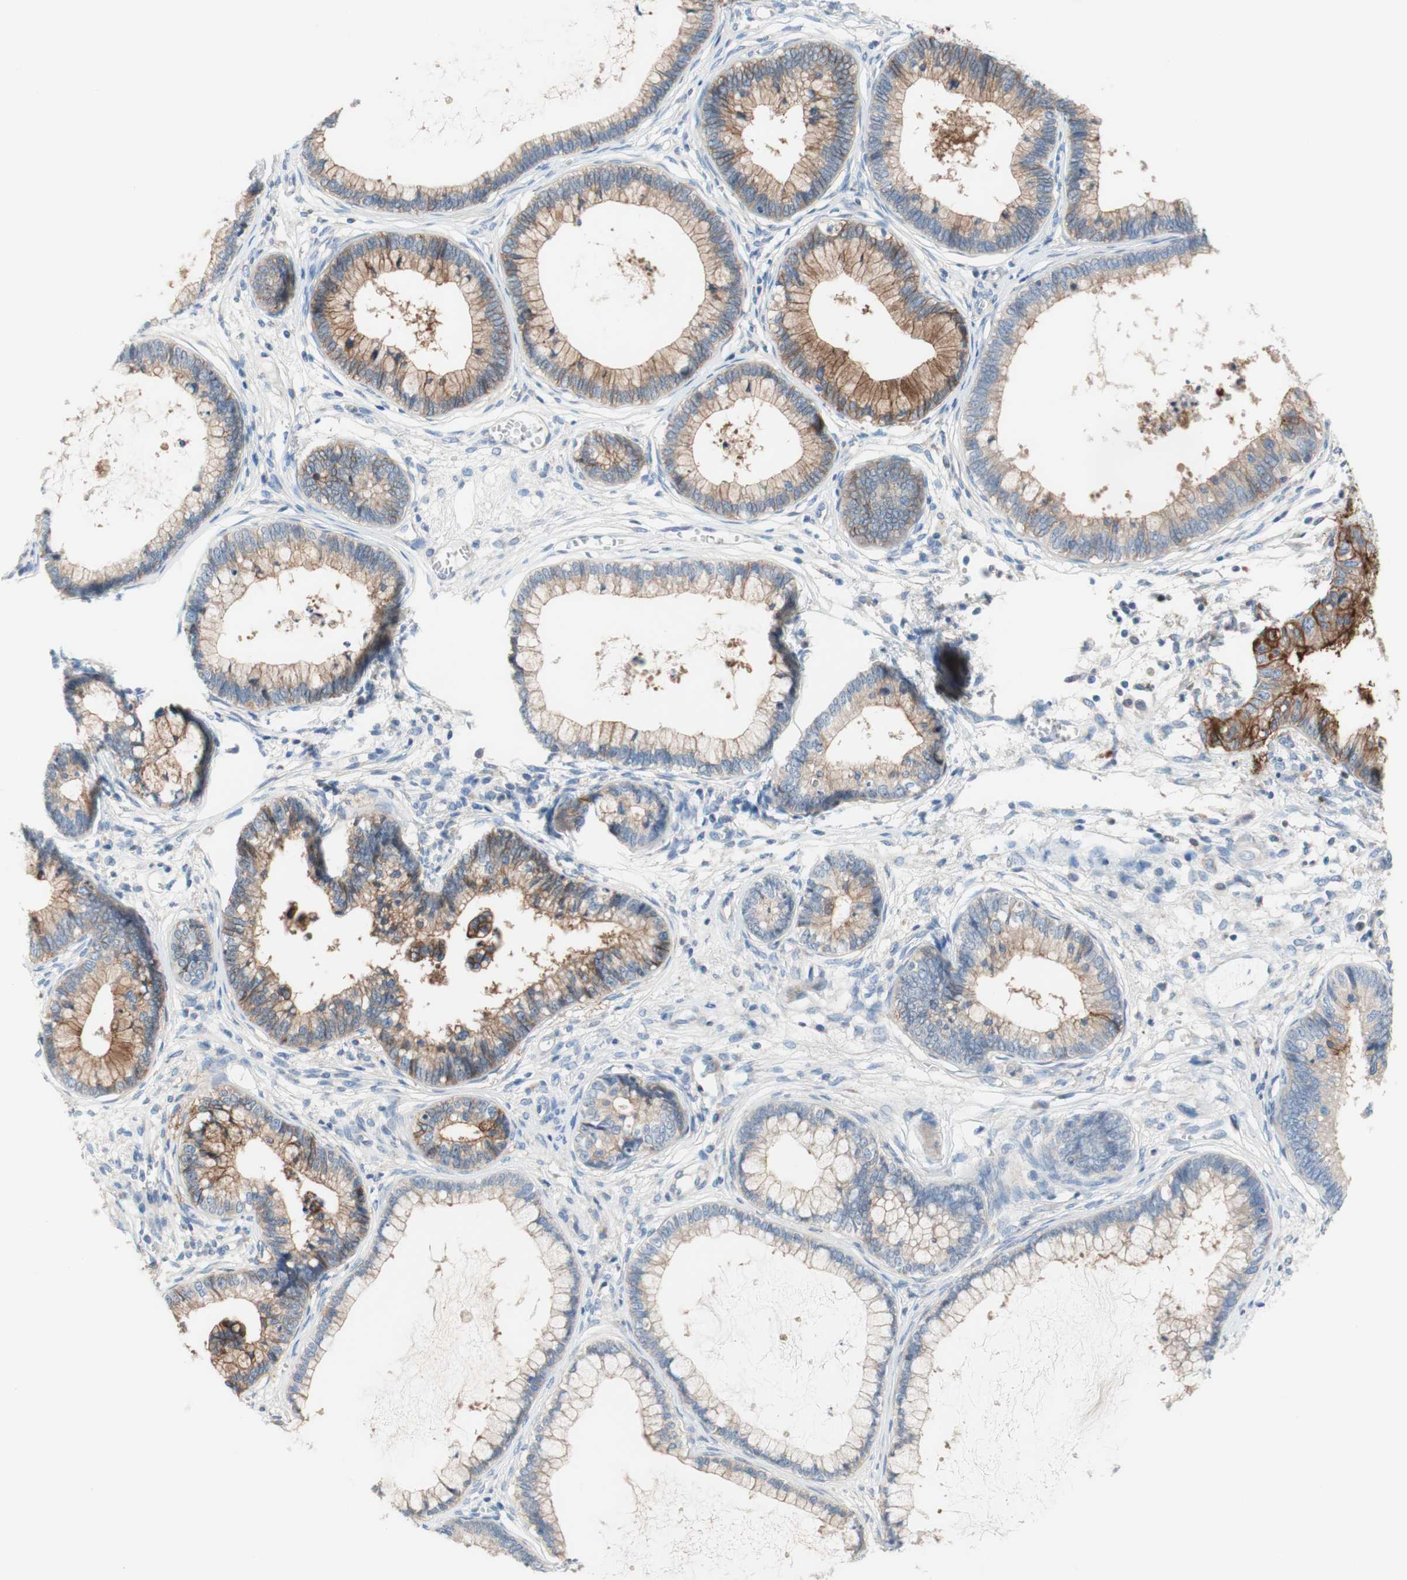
{"staining": {"intensity": "moderate", "quantity": "25%-75%", "location": "cytoplasmic/membranous"}, "tissue": "cervical cancer", "cell_type": "Tumor cells", "image_type": "cancer", "snomed": [{"axis": "morphology", "description": "Adenocarcinoma, NOS"}, {"axis": "topography", "description": "Cervix"}], "caption": "There is medium levels of moderate cytoplasmic/membranous staining in tumor cells of cervical adenocarcinoma, as demonstrated by immunohistochemical staining (brown color).", "gene": "F3", "patient": {"sex": "female", "age": 44}}